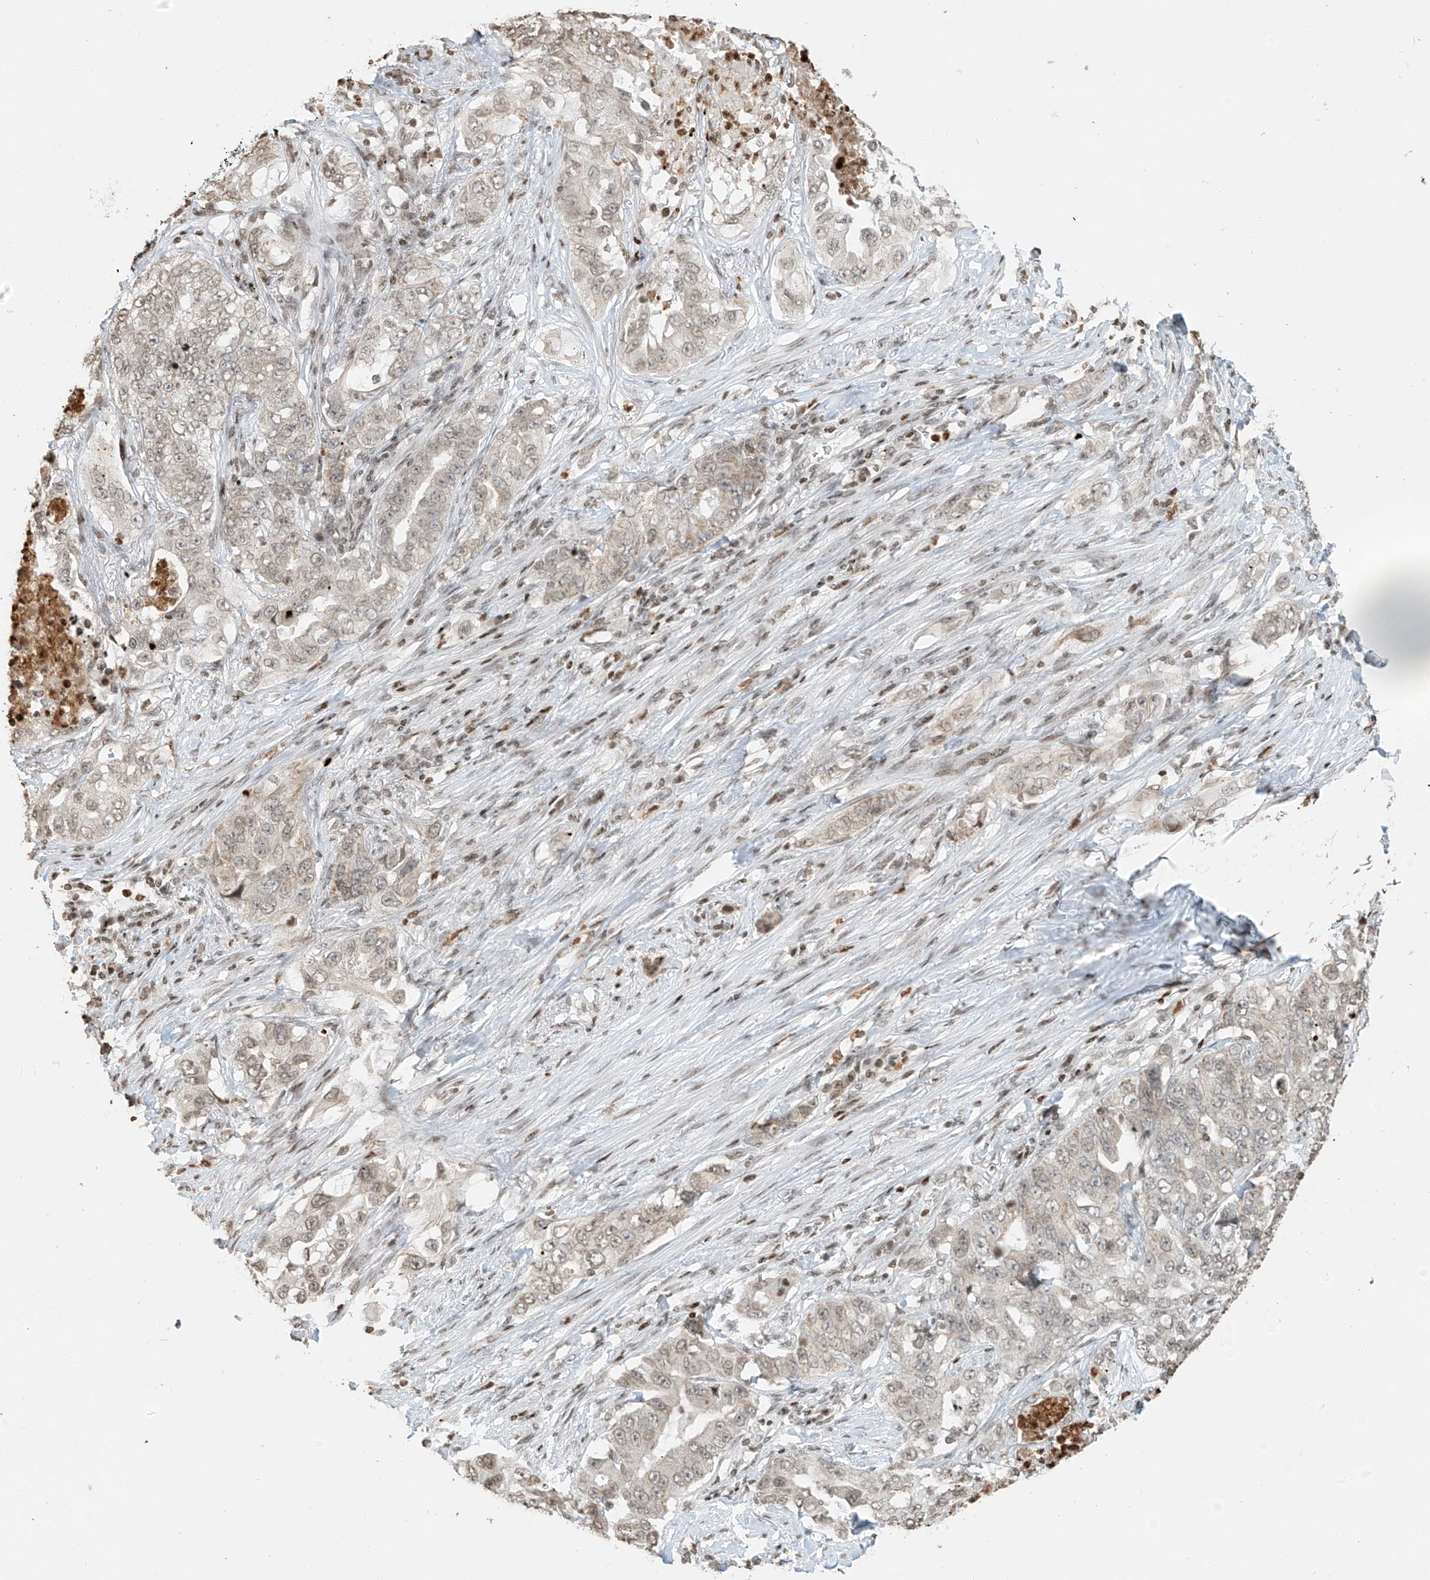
{"staining": {"intensity": "weak", "quantity": "<25%", "location": "nuclear"}, "tissue": "lung cancer", "cell_type": "Tumor cells", "image_type": "cancer", "snomed": [{"axis": "morphology", "description": "Adenocarcinoma, NOS"}, {"axis": "topography", "description": "Lung"}], "caption": "Adenocarcinoma (lung) was stained to show a protein in brown. There is no significant staining in tumor cells.", "gene": "C17orf58", "patient": {"sex": "female", "age": 51}}